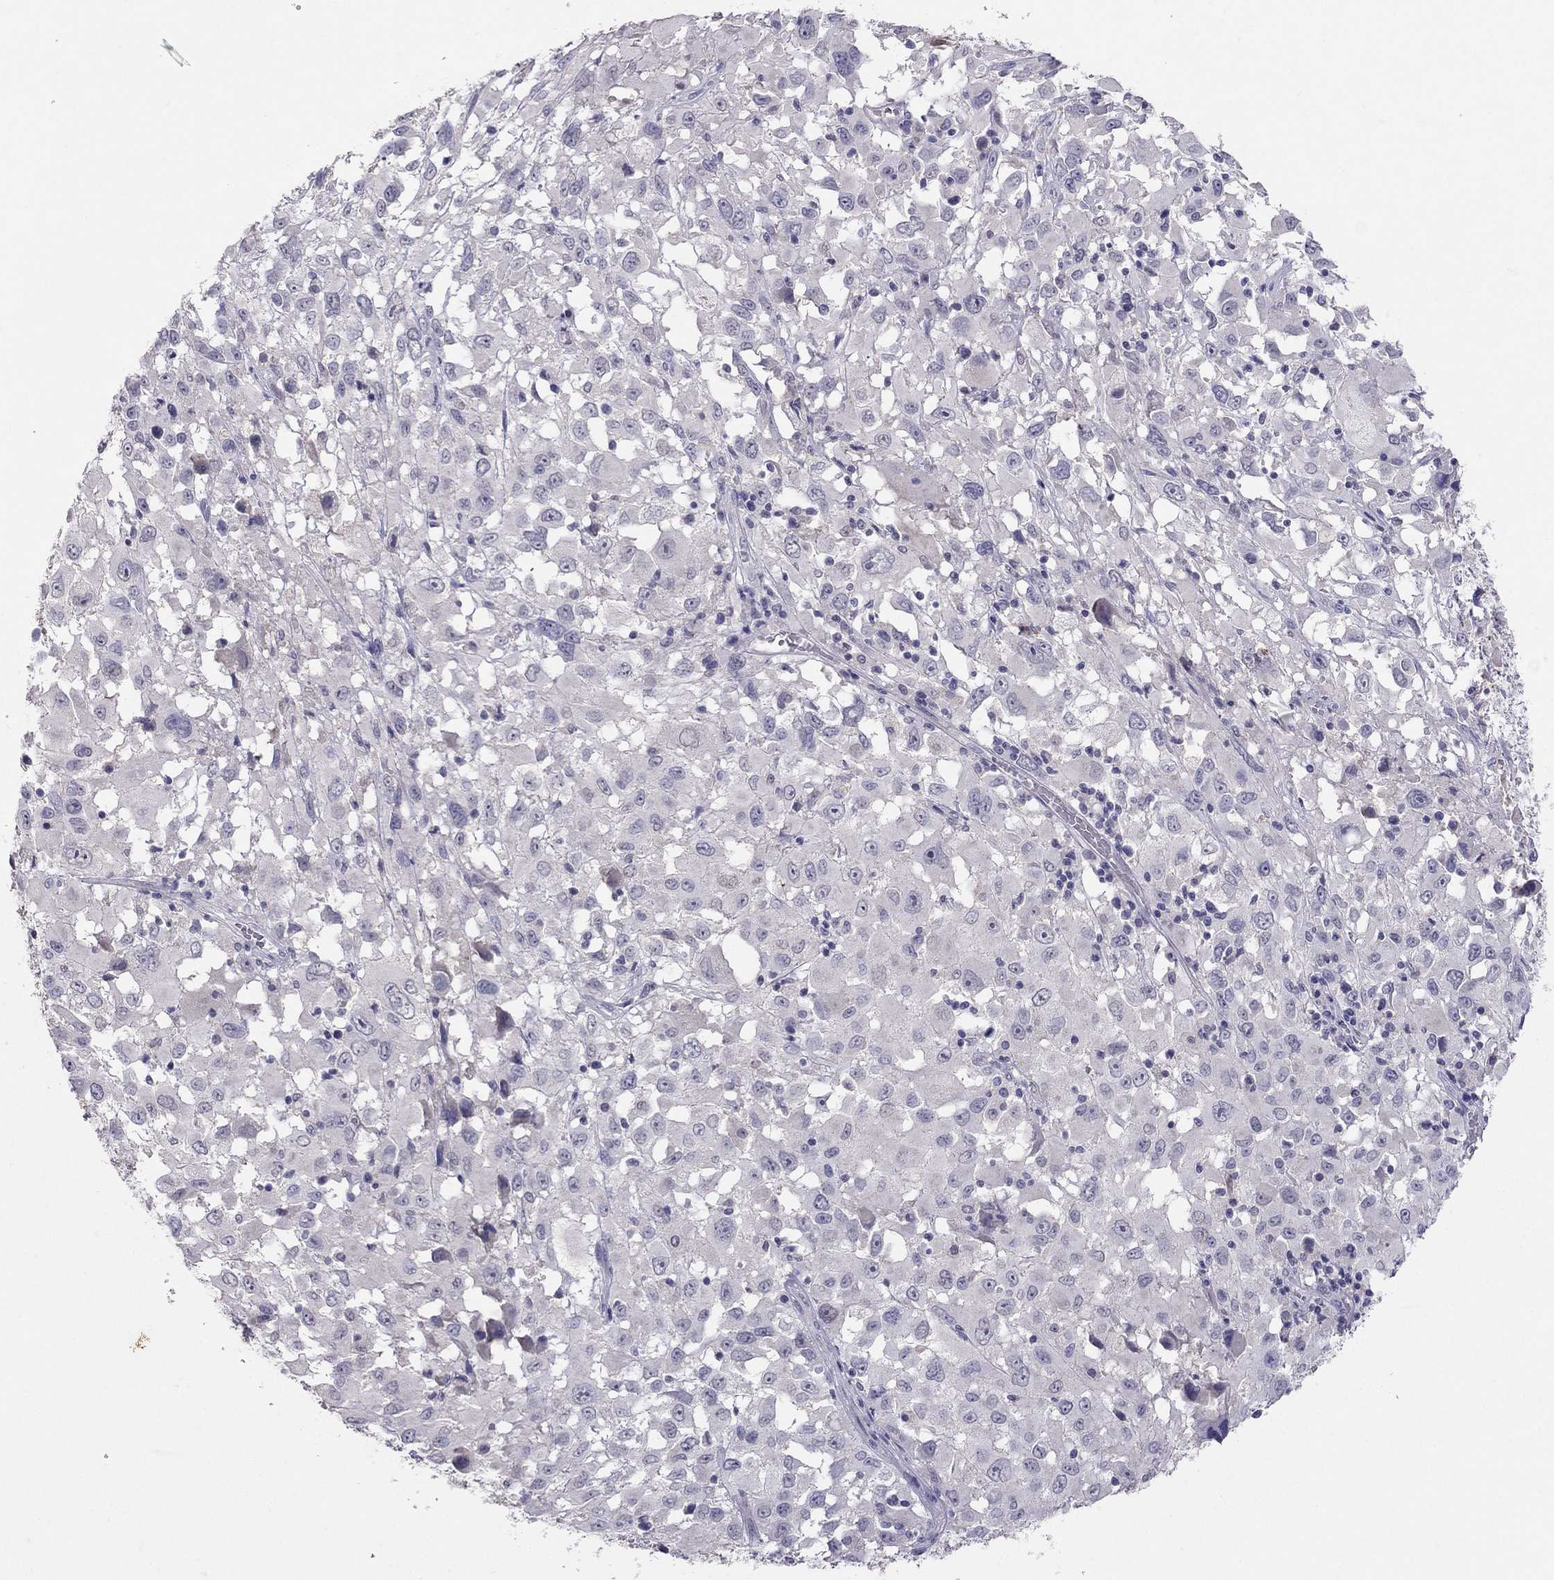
{"staining": {"intensity": "negative", "quantity": "none", "location": "none"}, "tissue": "melanoma", "cell_type": "Tumor cells", "image_type": "cancer", "snomed": [{"axis": "morphology", "description": "Malignant melanoma, Metastatic site"}, {"axis": "topography", "description": "Soft tissue"}], "caption": "Immunohistochemical staining of melanoma shows no significant expression in tumor cells.", "gene": "FST", "patient": {"sex": "male", "age": 50}}